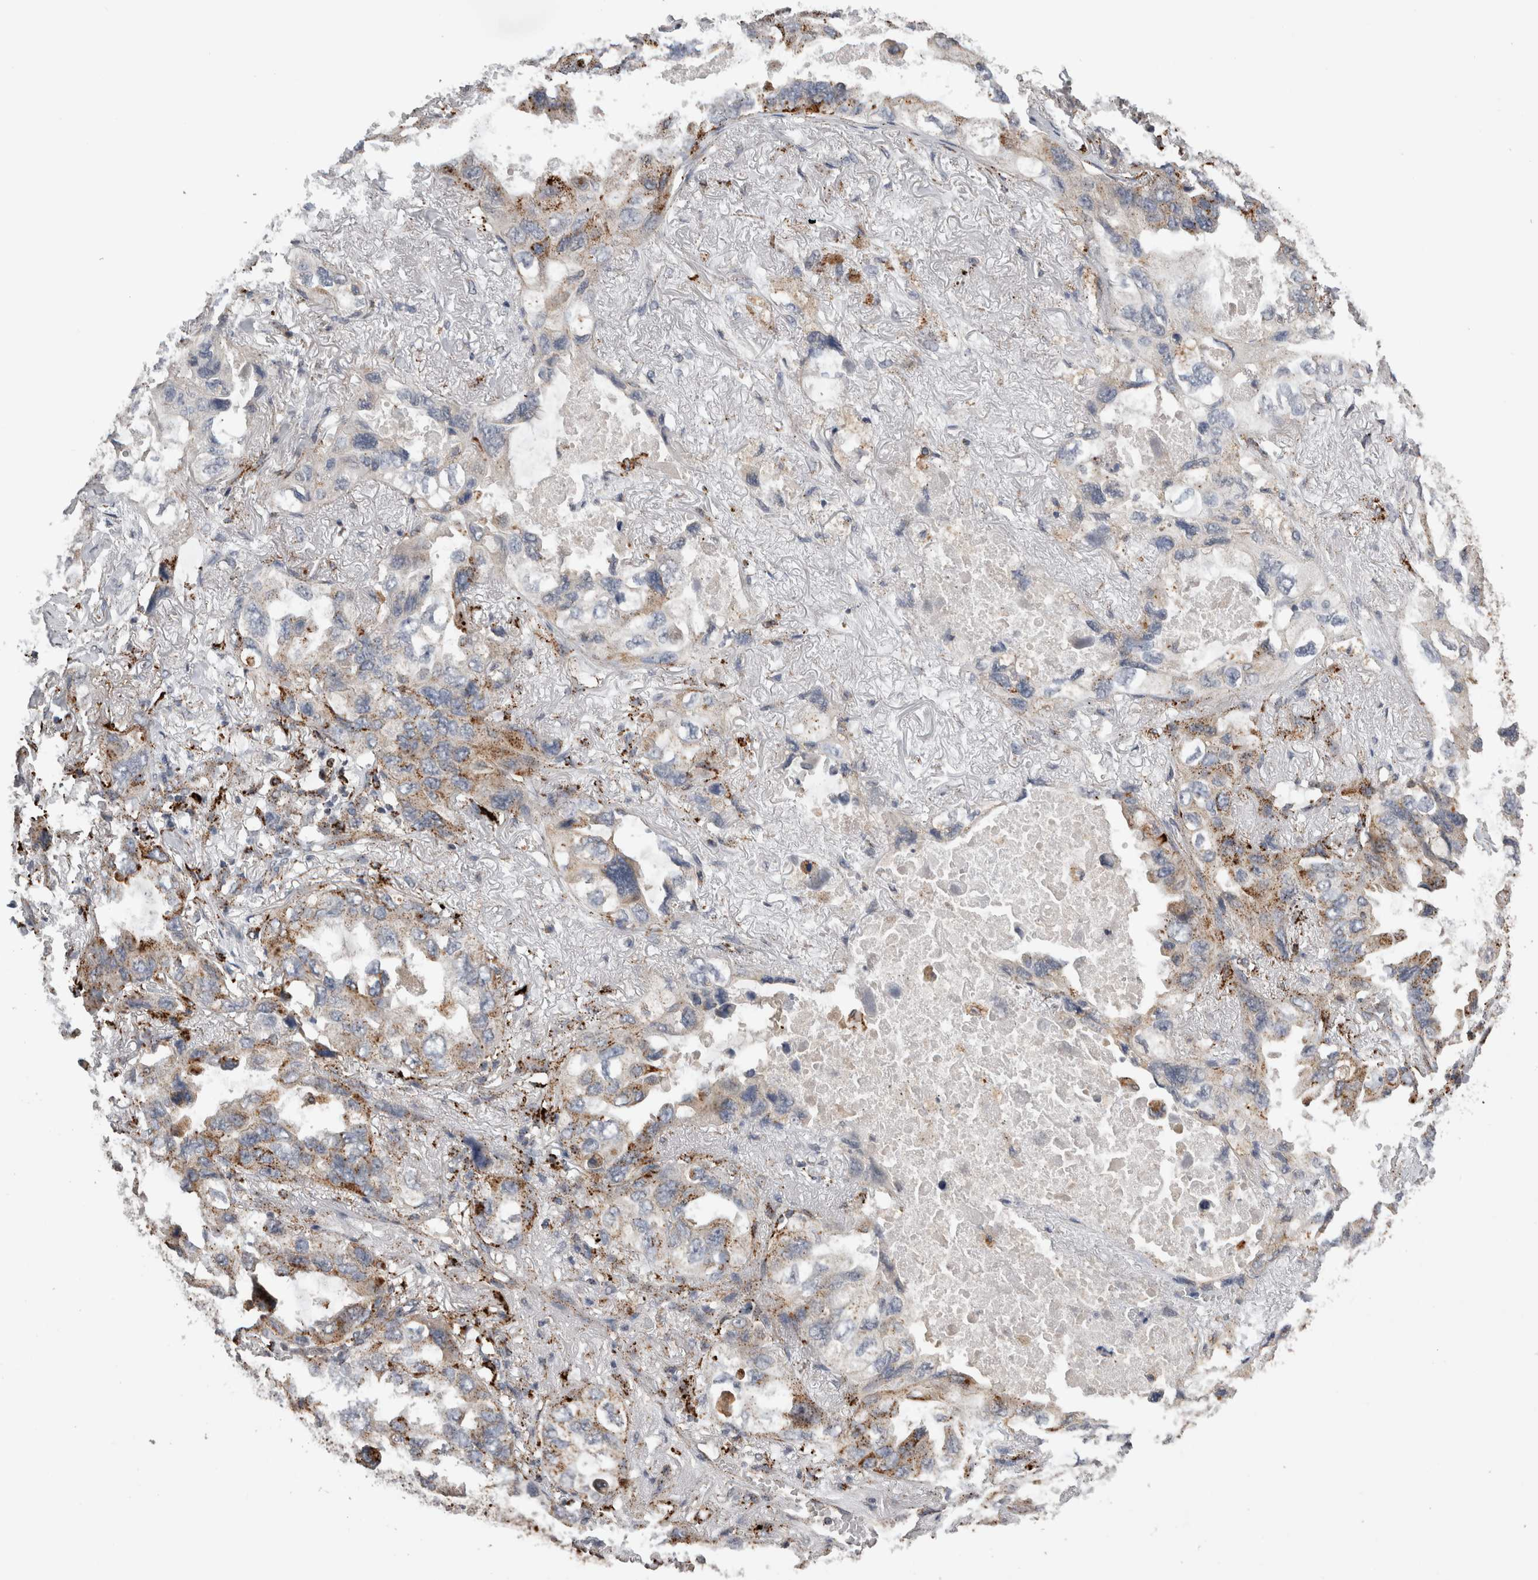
{"staining": {"intensity": "moderate", "quantity": "<25%", "location": "cytoplasmic/membranous"}, "tissue": "lung cancer", "cell_type": "Tumor cells", "image_type": "cancer", "snomed": [{"axis": "morphology", "description": "Squamous cell carcinoma, NOS"}, {"axis": "topography", "description": "Lung"}], "caption": "Tumor cells reveal low levels of moderate cytoplasmic/membranous positivity in approximately <25% of cells in human lung squamous cell carcinoma.", "gene": "CTSZ", "patient": {"sex": "female", "age": 73}}